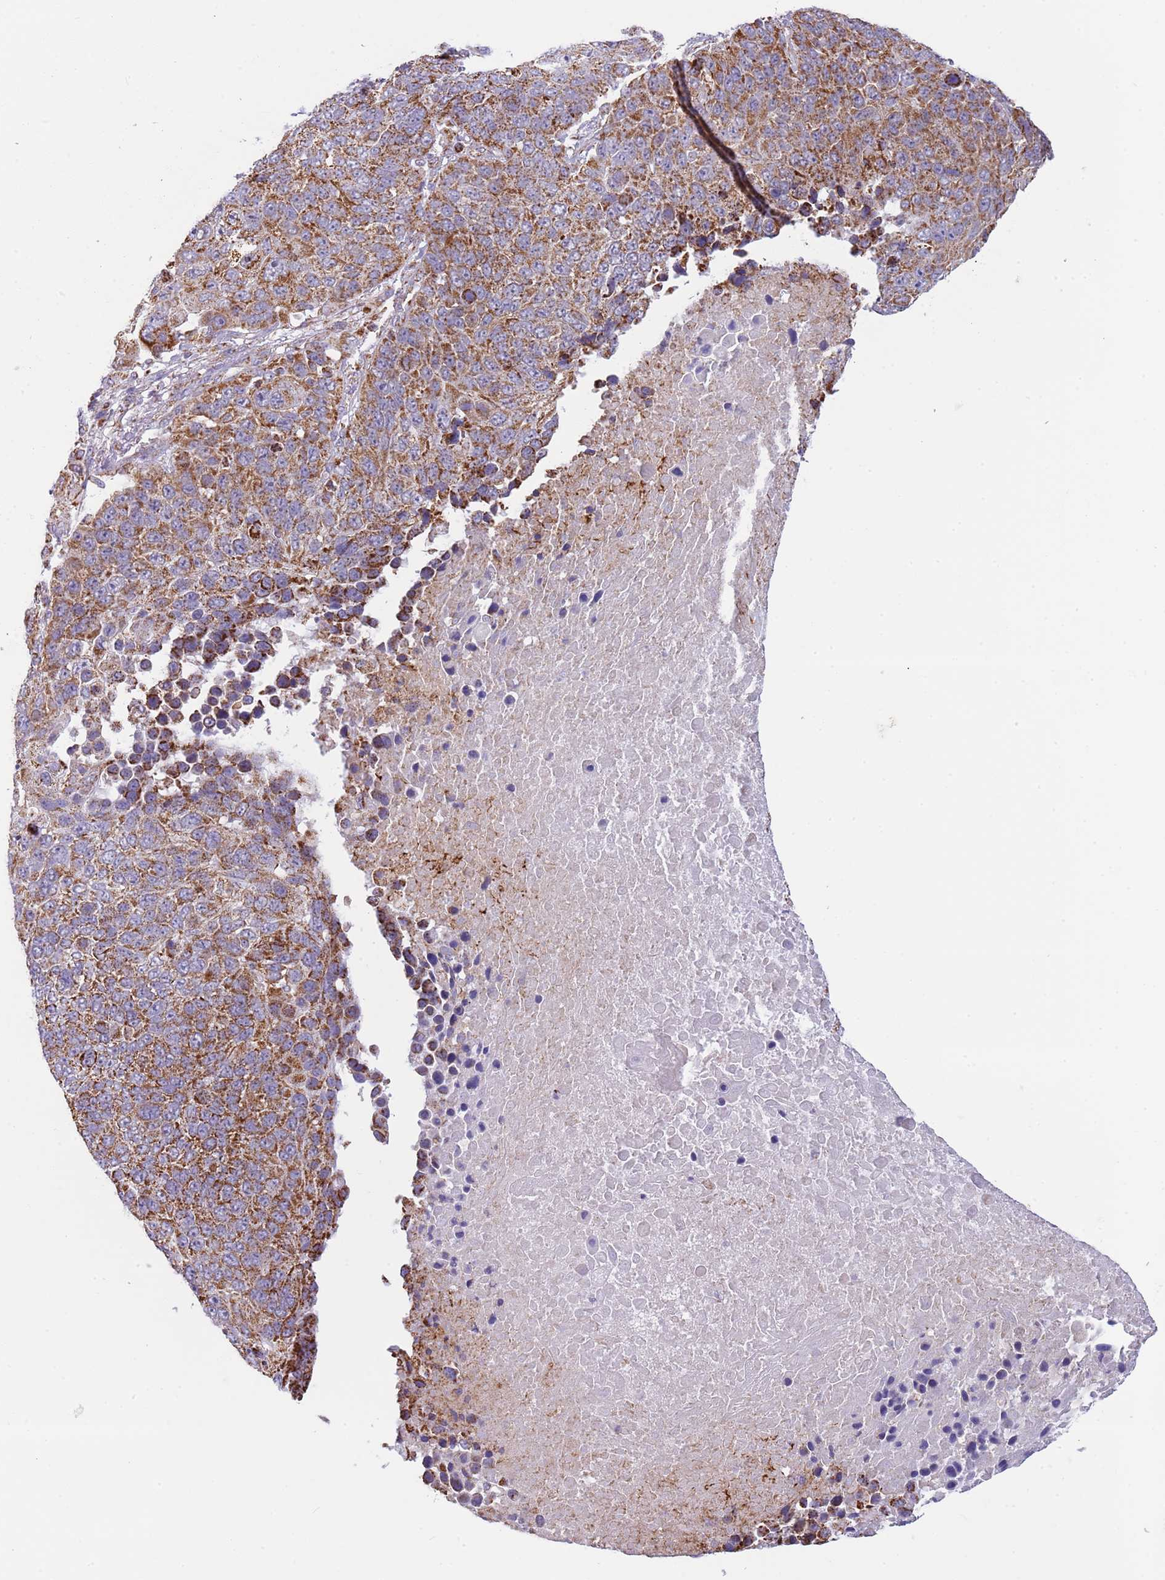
{"staining": {"intensity": "moderate", "quantity": ">75%", "location": "cytoplasmic/membranous"}, "tissue": "lung cancer", "cell_type": "Tumor cells", "image_type": "cancer", "snomed": [{"axis": "morphology", "description": "Normal tissue, NOS"}, {"axis": "morphology", "description": "Squamous cell carcinoma, NOS"}, {"axis": "topography", "description": "Lymph node"}, {"axis": "topography", "description": "Lung"}], "caption": "IHC (DAB) staining of human lung cancer shows moderate cytoplasmic/membranous protein staining in about >75% of tumor cells.", "gene": "LHX6", "patient": {"sex": "male", "age": 66}}